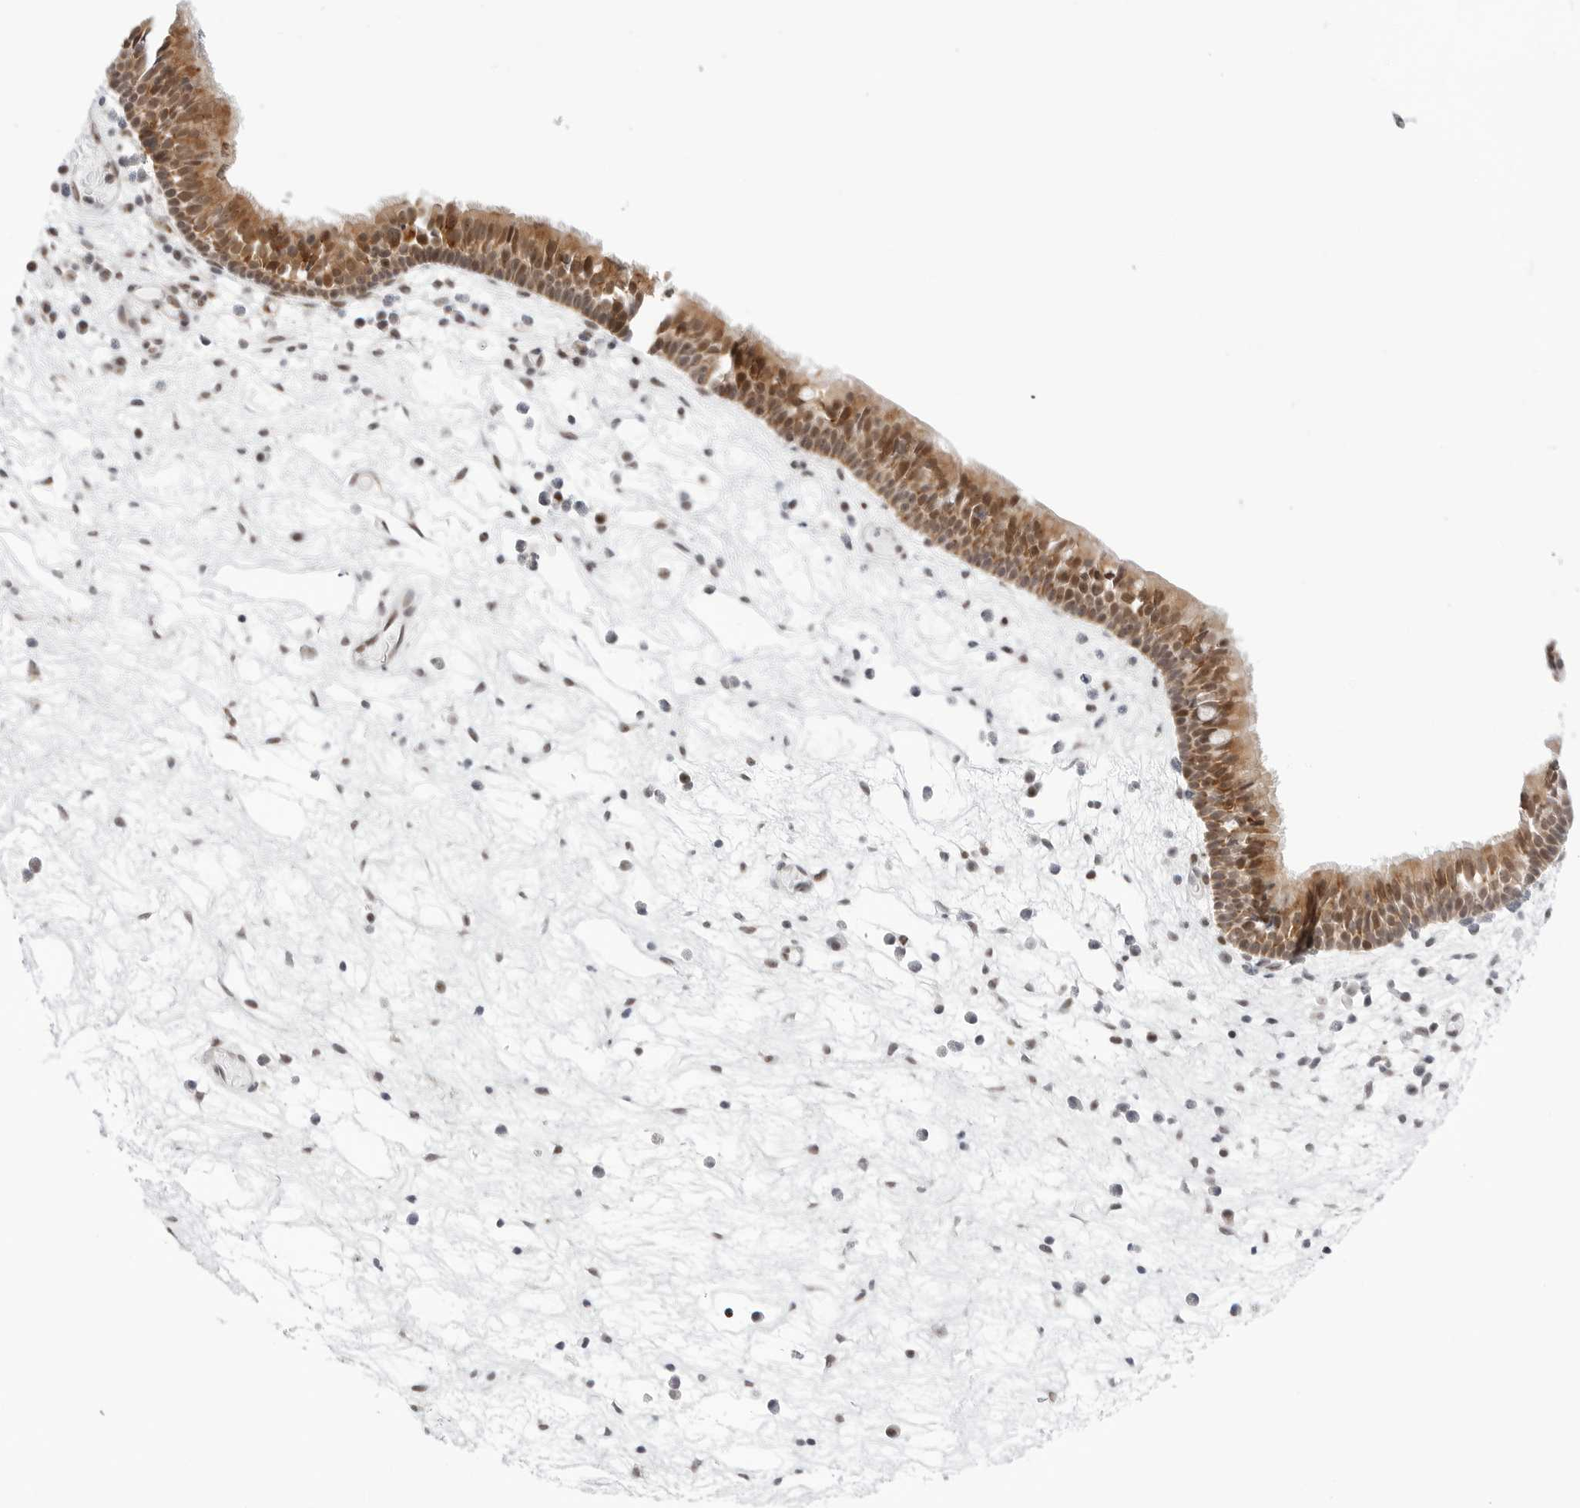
{"staining": {"intensity": "moderate", "quantity": ">75%", "location": "cytoplasmic/membranous,nuclear"}, "tissue": "nasopharynx", "cell_type": "Respiratory epithelial cells", "image_type": "normal", "snomed": [{"axis": "morphology", "description": "Normal tissue, NOS"}, {"axis": "morphology", "description": "Inflammation, NOS"}, {"axis": "morphology", "description": "Malignant melanoma, Metastatic site"}, {"axis": "topography", "description": "Nasopharynx"}], "caption": "Human nasopharynx stained with a brown dye shows moderate cytoplasmic/membranous,nuclear positive staining in about >75% of respiratory epithelial cells.", "gene": "C1orf162", "patient": {"sex": "male", "age": 70}}